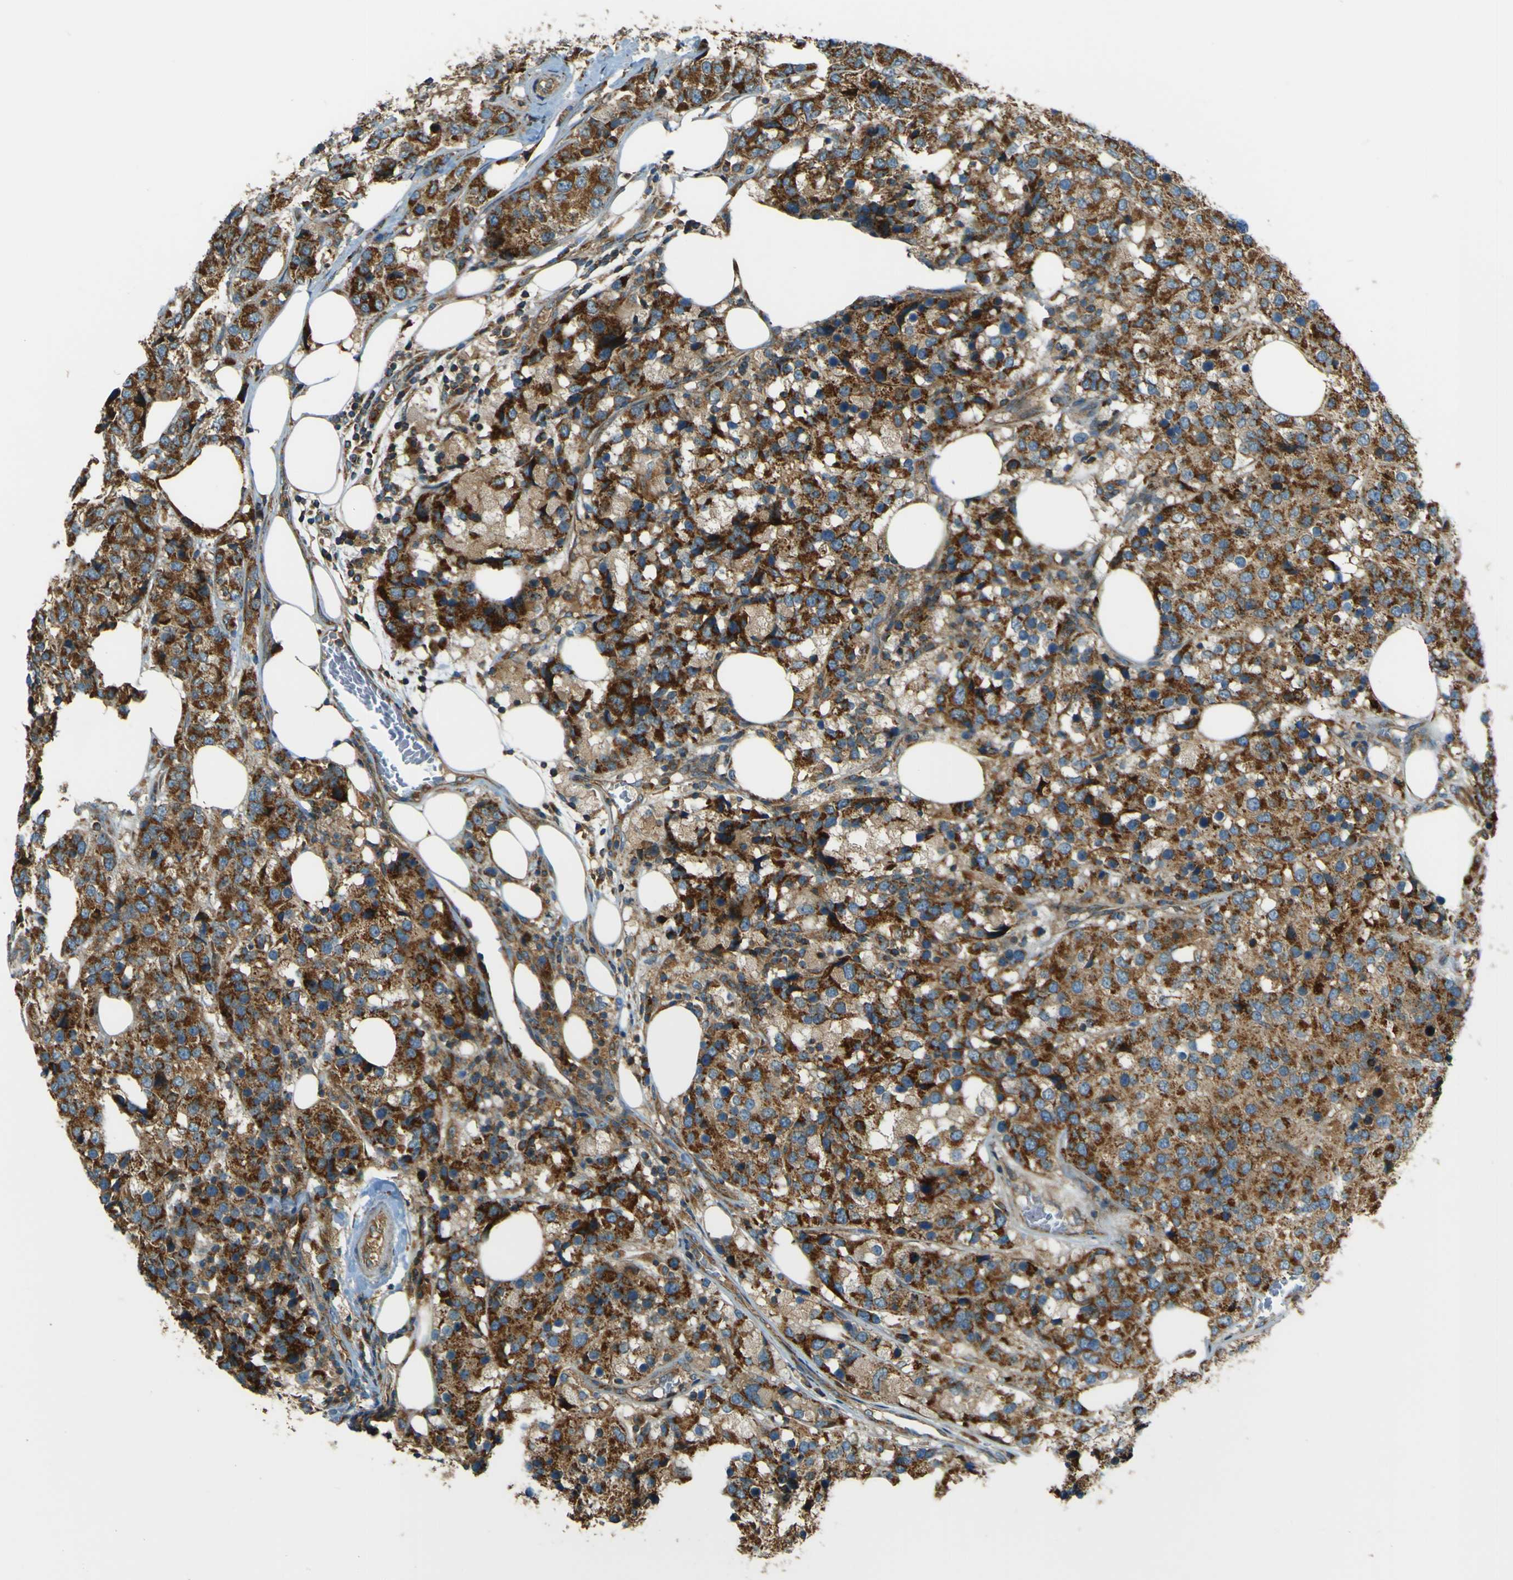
{"staining": {"intensity": "strong", "quantity": ">75%", "location": "cytoplasmic/membranous"}, "tissue": "breast cancer", "cell_type": "Tumor cells", "image_type": "cancer", "snomed": [{"axis": "morphology", "description": "Lobular carcinoma"}, {"axis": "topography", "description": "Breast"}], "caption": "A brown stain highlights strong cytoplasmic/membranous expression of a protein in breast cancer (lobular carcinoma) tumor cells.", "gene": "DNAJC5", "patient": {"sex": "female", "age": 59}}